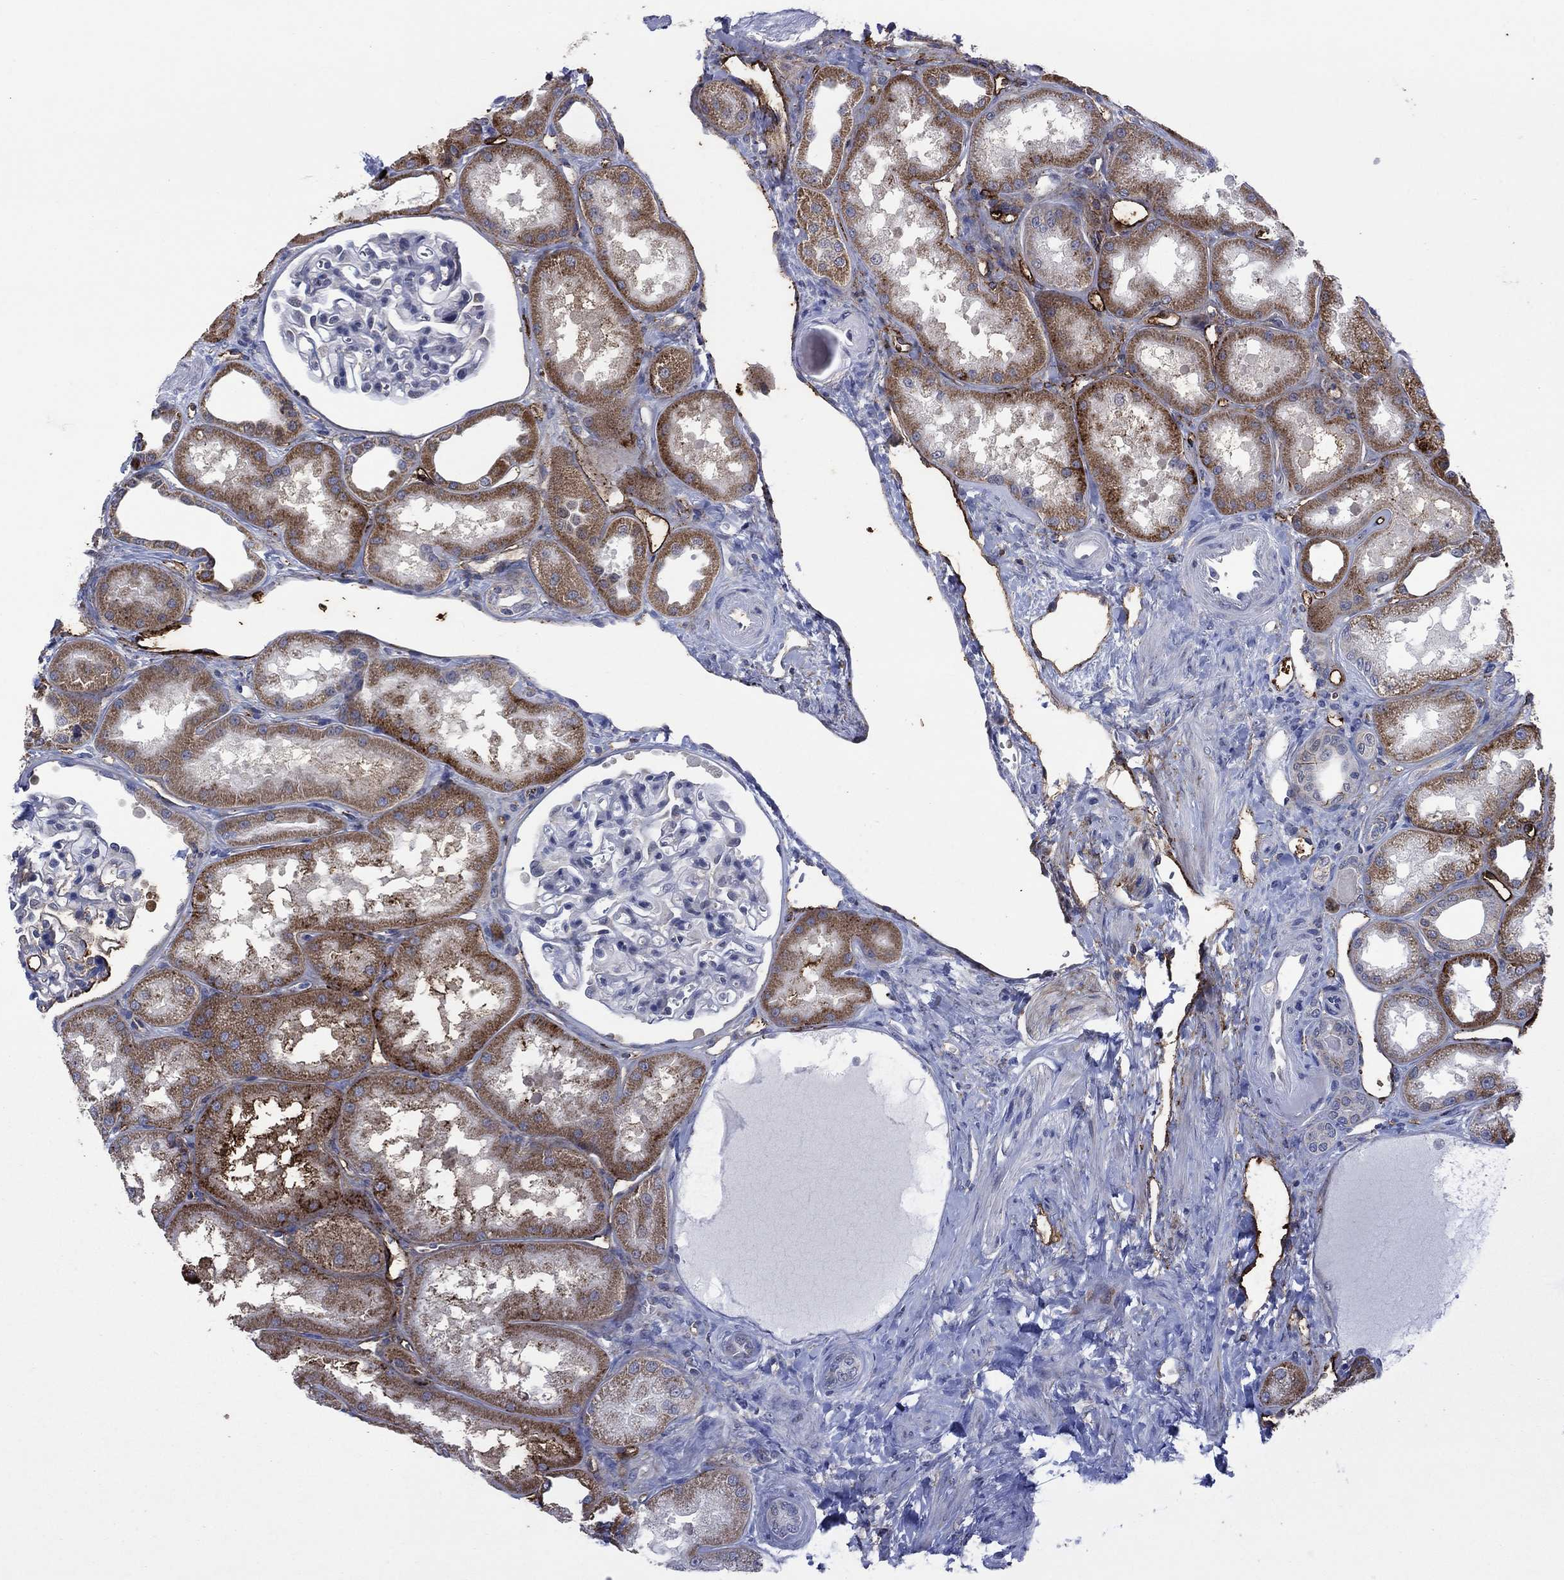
{"staining": {"intensity": "strong", "quantity": "<25%", "location": "cytoplasmic/membranous"}, "tissue": "kidney", "cell_type": "Cells in glomeruli", "image_type": "normal", "snomed": [{"axis": "morphology", "description": "Normal tissue, NOS"}, {"axis": "topography", "description": "Kidney"}], "caption": "Protein staining exhibits strong cytoplasmic/membranous positivity in about <25% of cells in glomeruli in benign kidney.", "gene": "SDC1", "patient": {"sex": "male", "age": 61}}